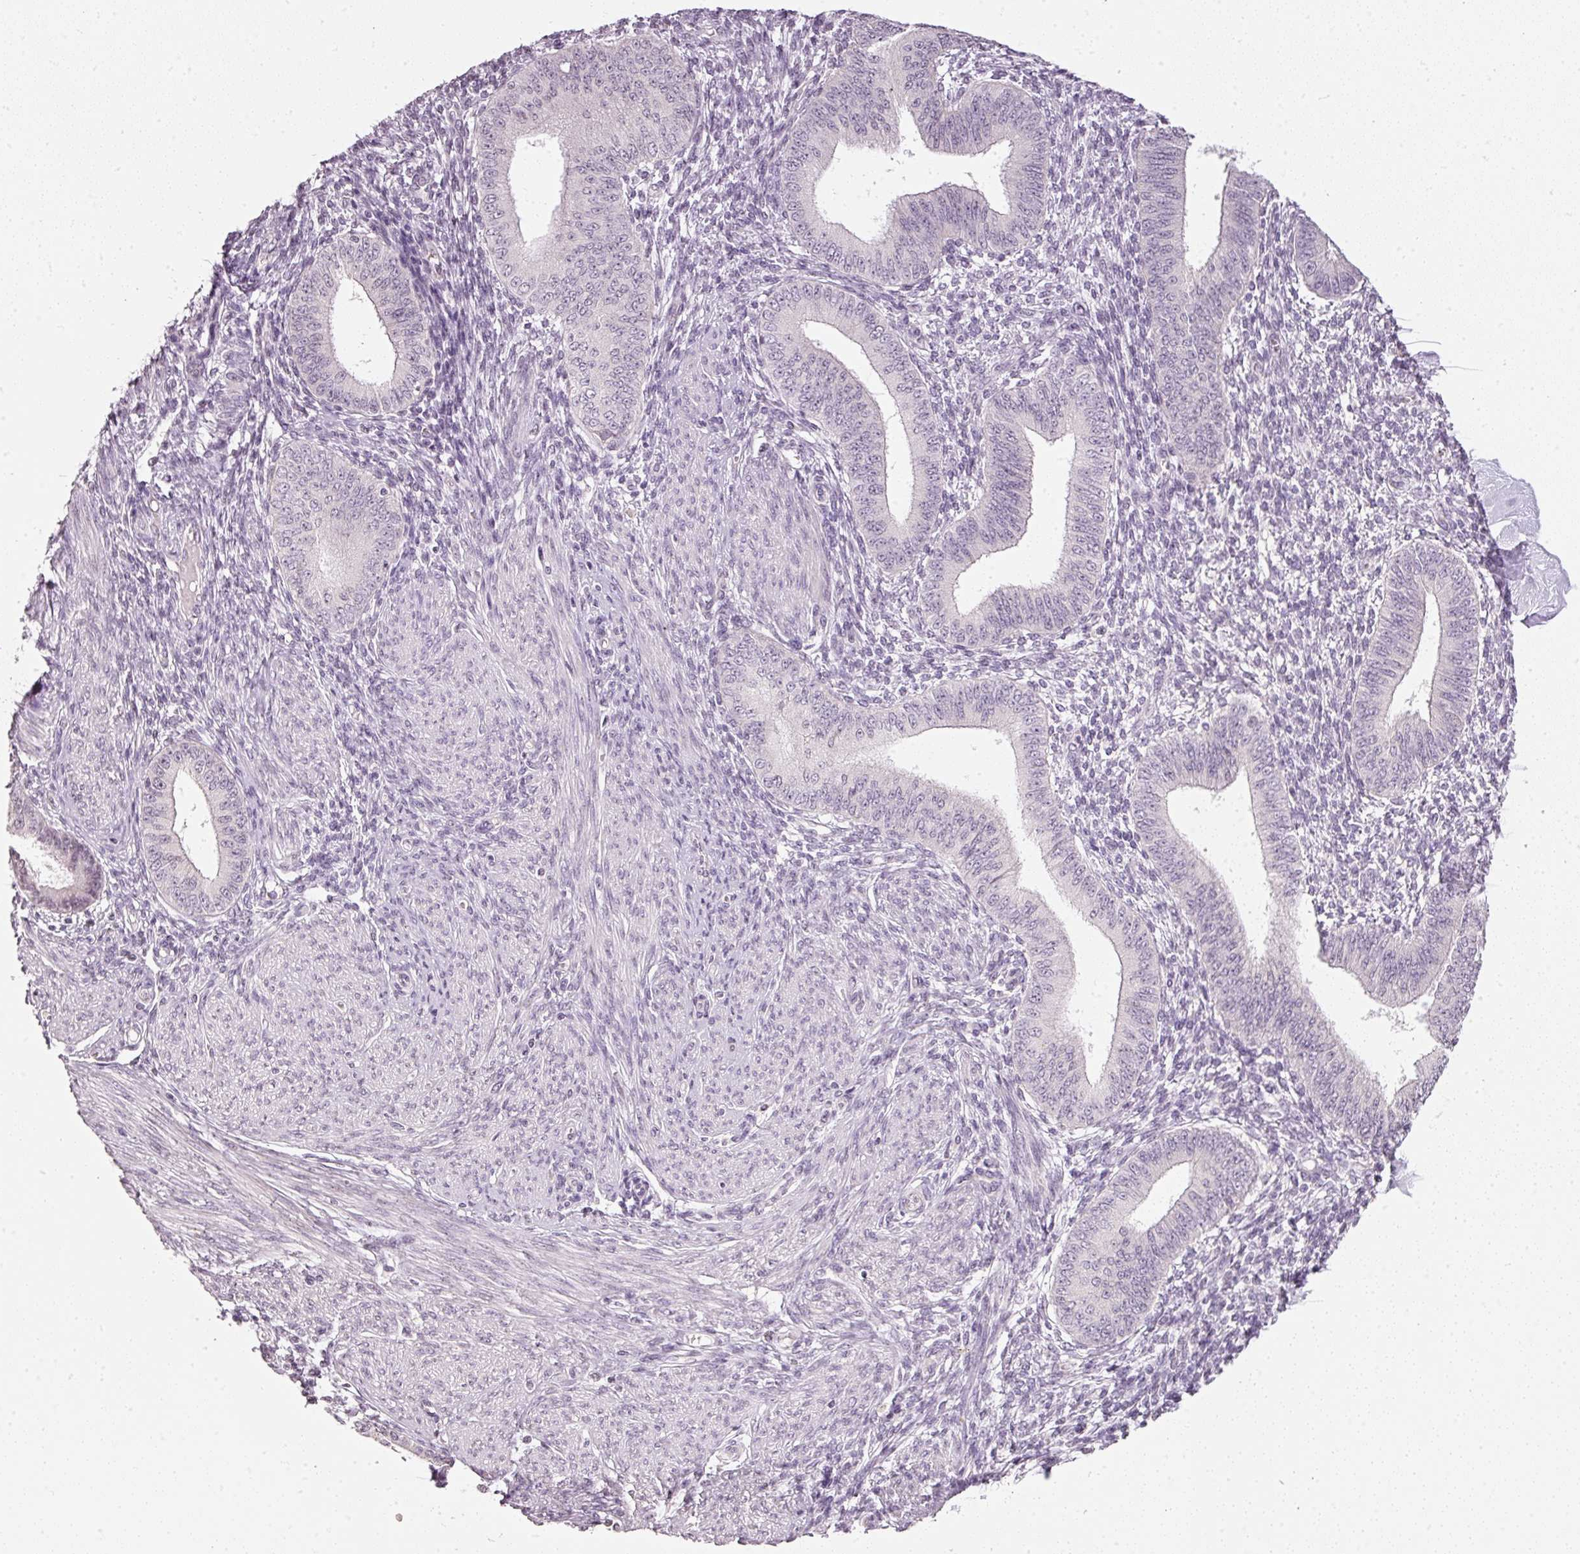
{"staining": {"intensity": "negative", "quantity": "none", "location": "none"}, "tissue": "endometrium", "cell_type": "Cells in endometrial stroma", "image_type": "normal", "snomed": [{"axis": "morphology", "description": "Normal tissue, NOS"}, {"axis": "topography", "description": "Endometrium"}], "caption": "Immunohistochemistry (IHC) micrograph of normal human endometrium stained for a protein (brown), which exhibits no expression in cells in endometrial stroma.", "gene": "NRDE2", "patient": {"sex": "female", "age": 49}}